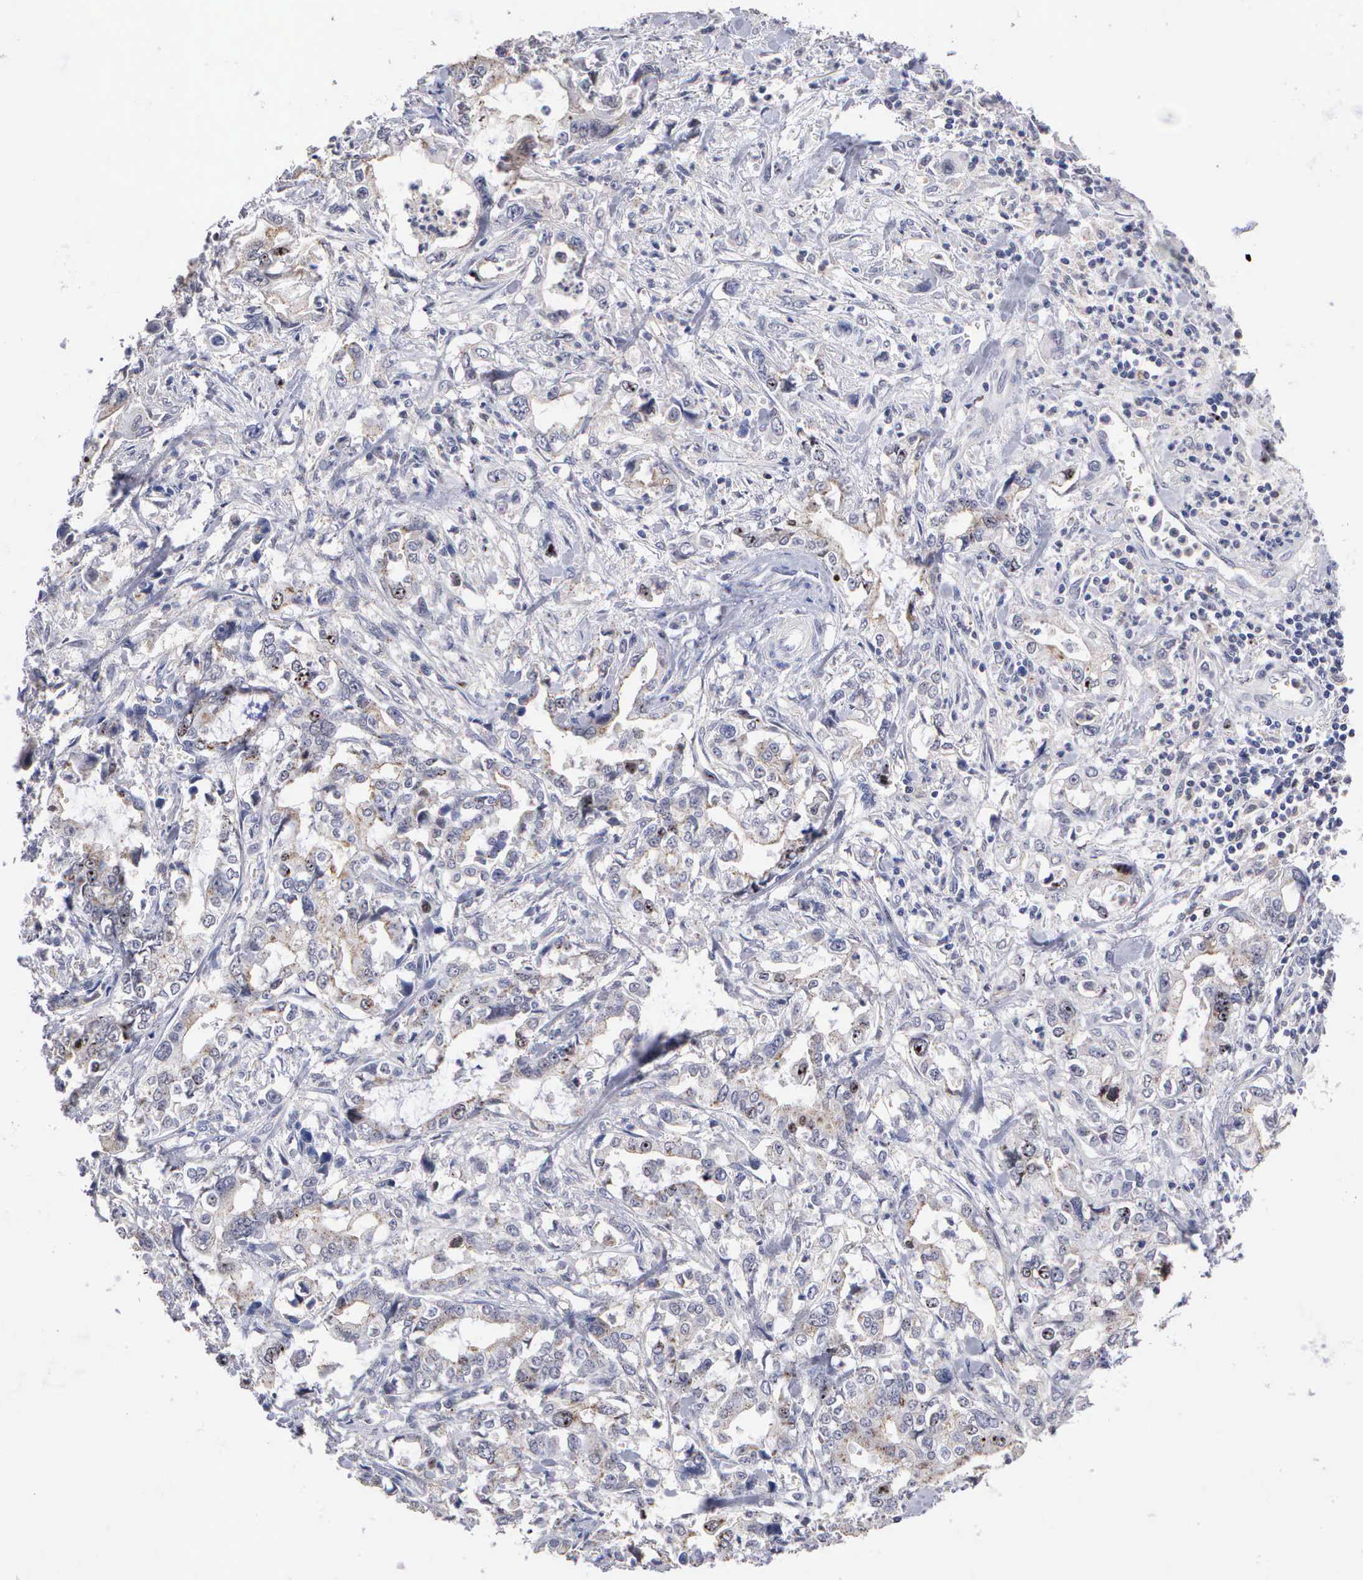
{"staining": {"intensity": "negative", "quantity": "none", "location": "none"}, "tissue": "stomach cancer", "cell_type": "Tumor cells", "image_type": "cancer", "snomed": [{"axis": "morphology", "description": "Adenocarcinoma, NOS"}, {"axis": "topography", "description": "Pancreas"}, {"axis": "topography", "description": "Stomach, upper"}], "caption": "This is a histopathology image of IHC staining of adenocarcinoma (stomach), which shows no positivity in tumor cells.", "gene": "KDM6A", "patient": {"sex": "male", "age": 77}}